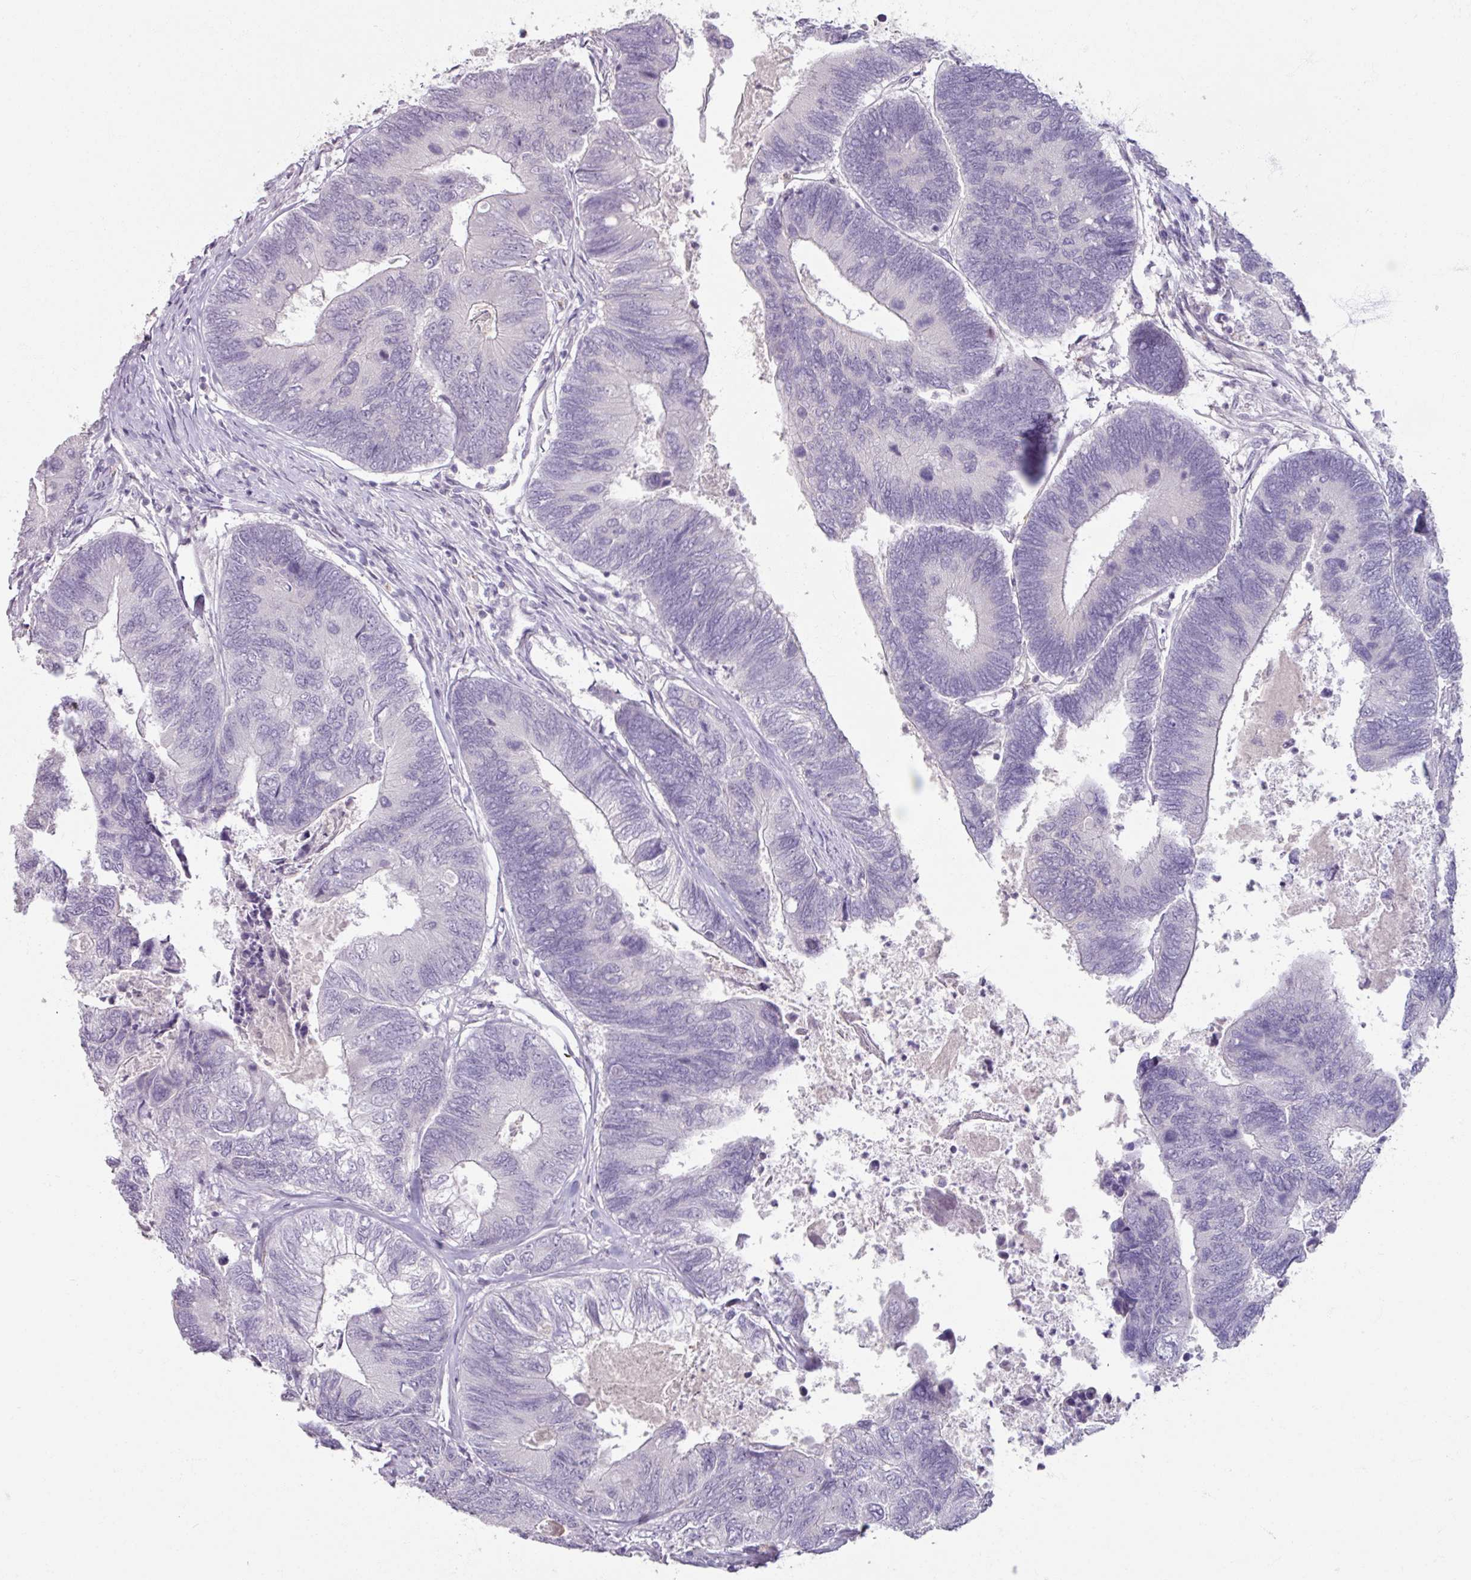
{"staining": {"intensity": "negative", "quantity": "none", "location": "none"}, "tissue": "colorectal cancer", "cell_type": "Tumor cells", "image_type": "cancer", "snomed": [{"axis": "morphology", "description": "Adenocarcinoma, NOS"}, {"axis": "topography", "description": "Colon"}], "caption": "Adenocarcinoma (colorectal) was stained to show a protein in brown. There is no significant expression in tumor cells.", "gene": "SLC27A5", "patient": {"sex": "female", "age": 67}}